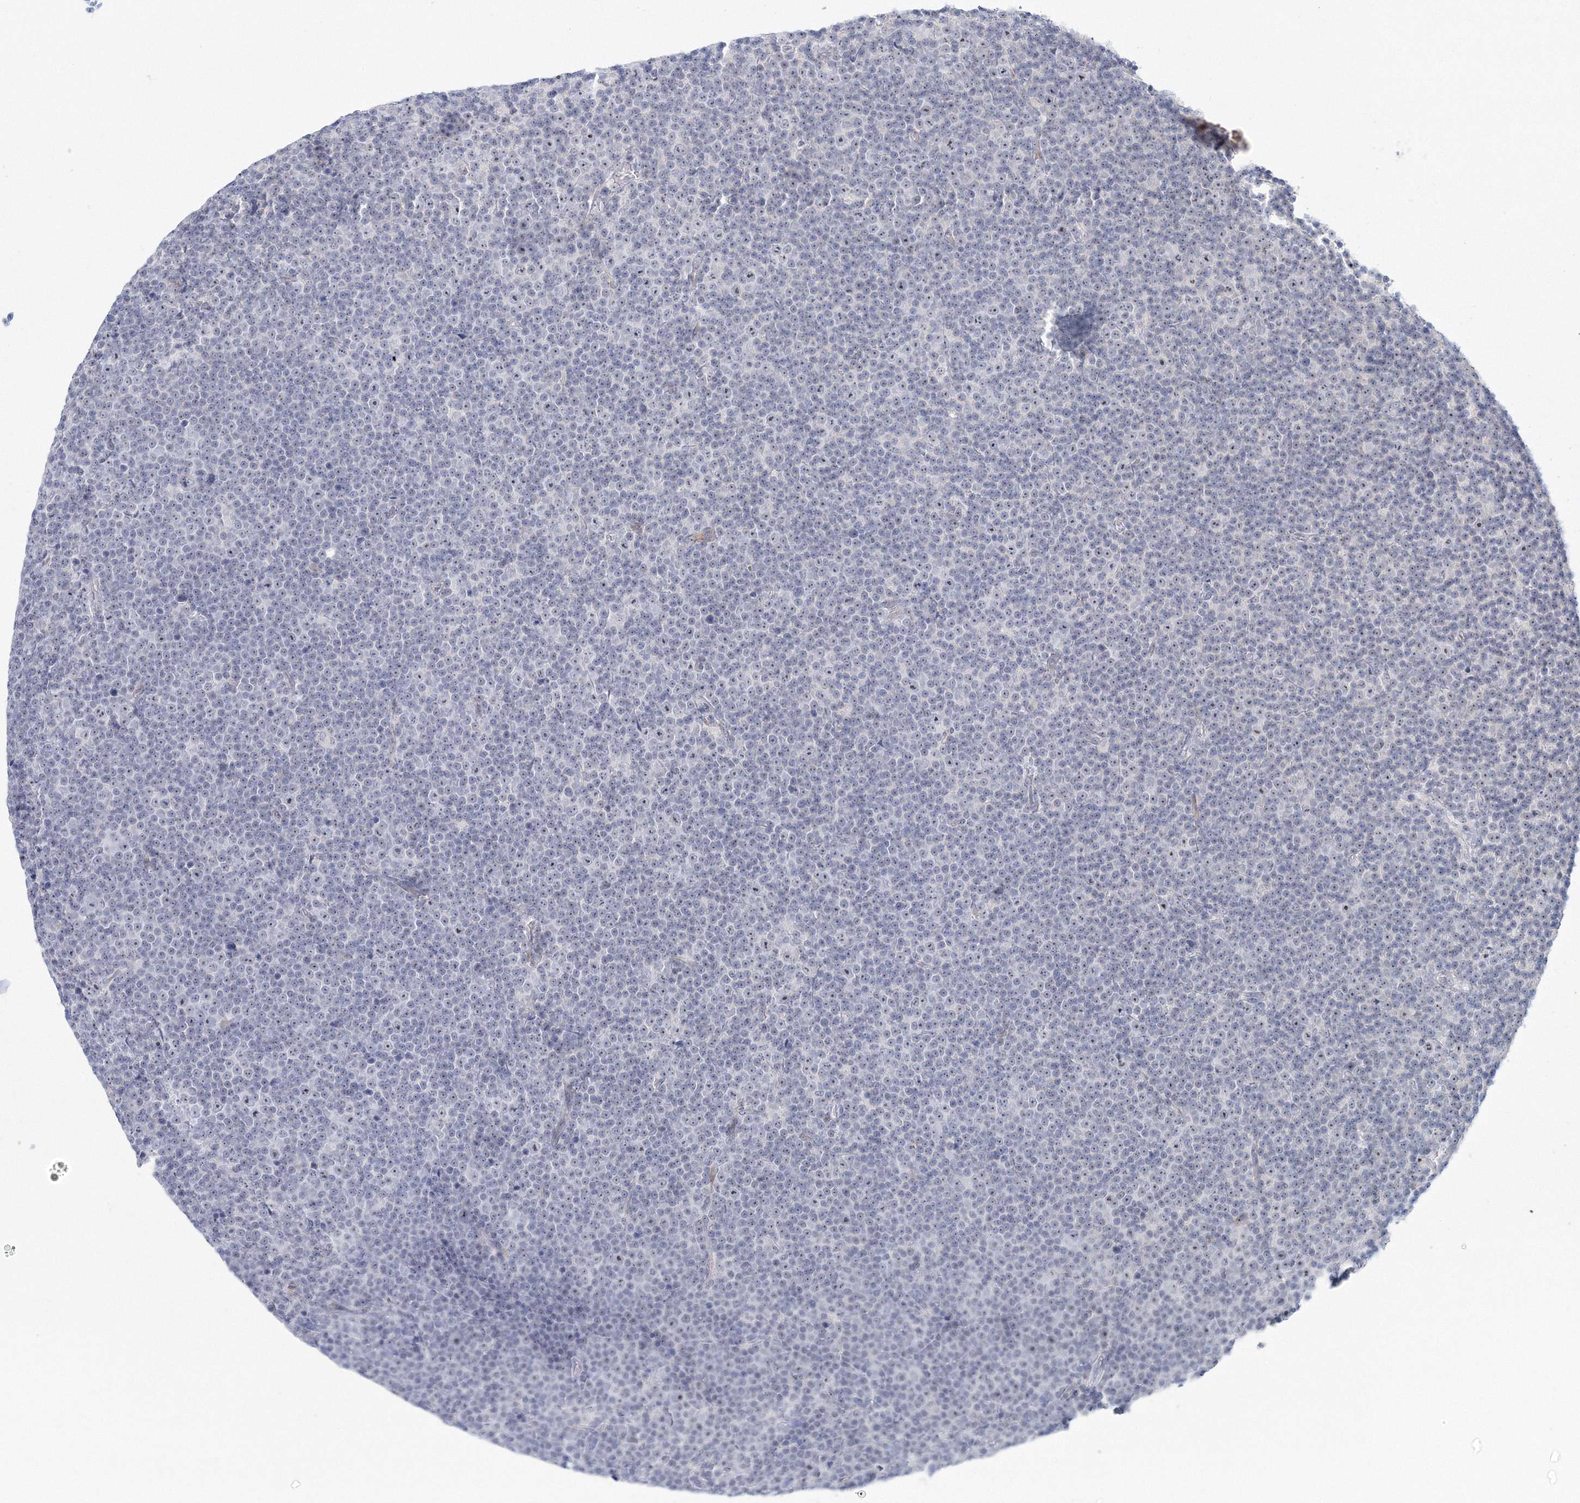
{"staining": {"intensity": "negative", "quantity": "none", "location": "none"}, "tissue": "lymphoma", "cell_type": "Tumor cells", "image_type": "cancer", "snomed": [{"axis": "morphology", "description": "Malignant lymphoma, non-Hodgkin's type, Low grade"}, {"axis": "topography", "description": "Lymph node"}], "caption": "Immunohistochemical staining of human malignant lymphoma, non-Hodgkin's type (low-grade) reveals no significant expression in tumor cells.", "gene": "SIRT7", "patient": {"sex": "female", "age": 67}}